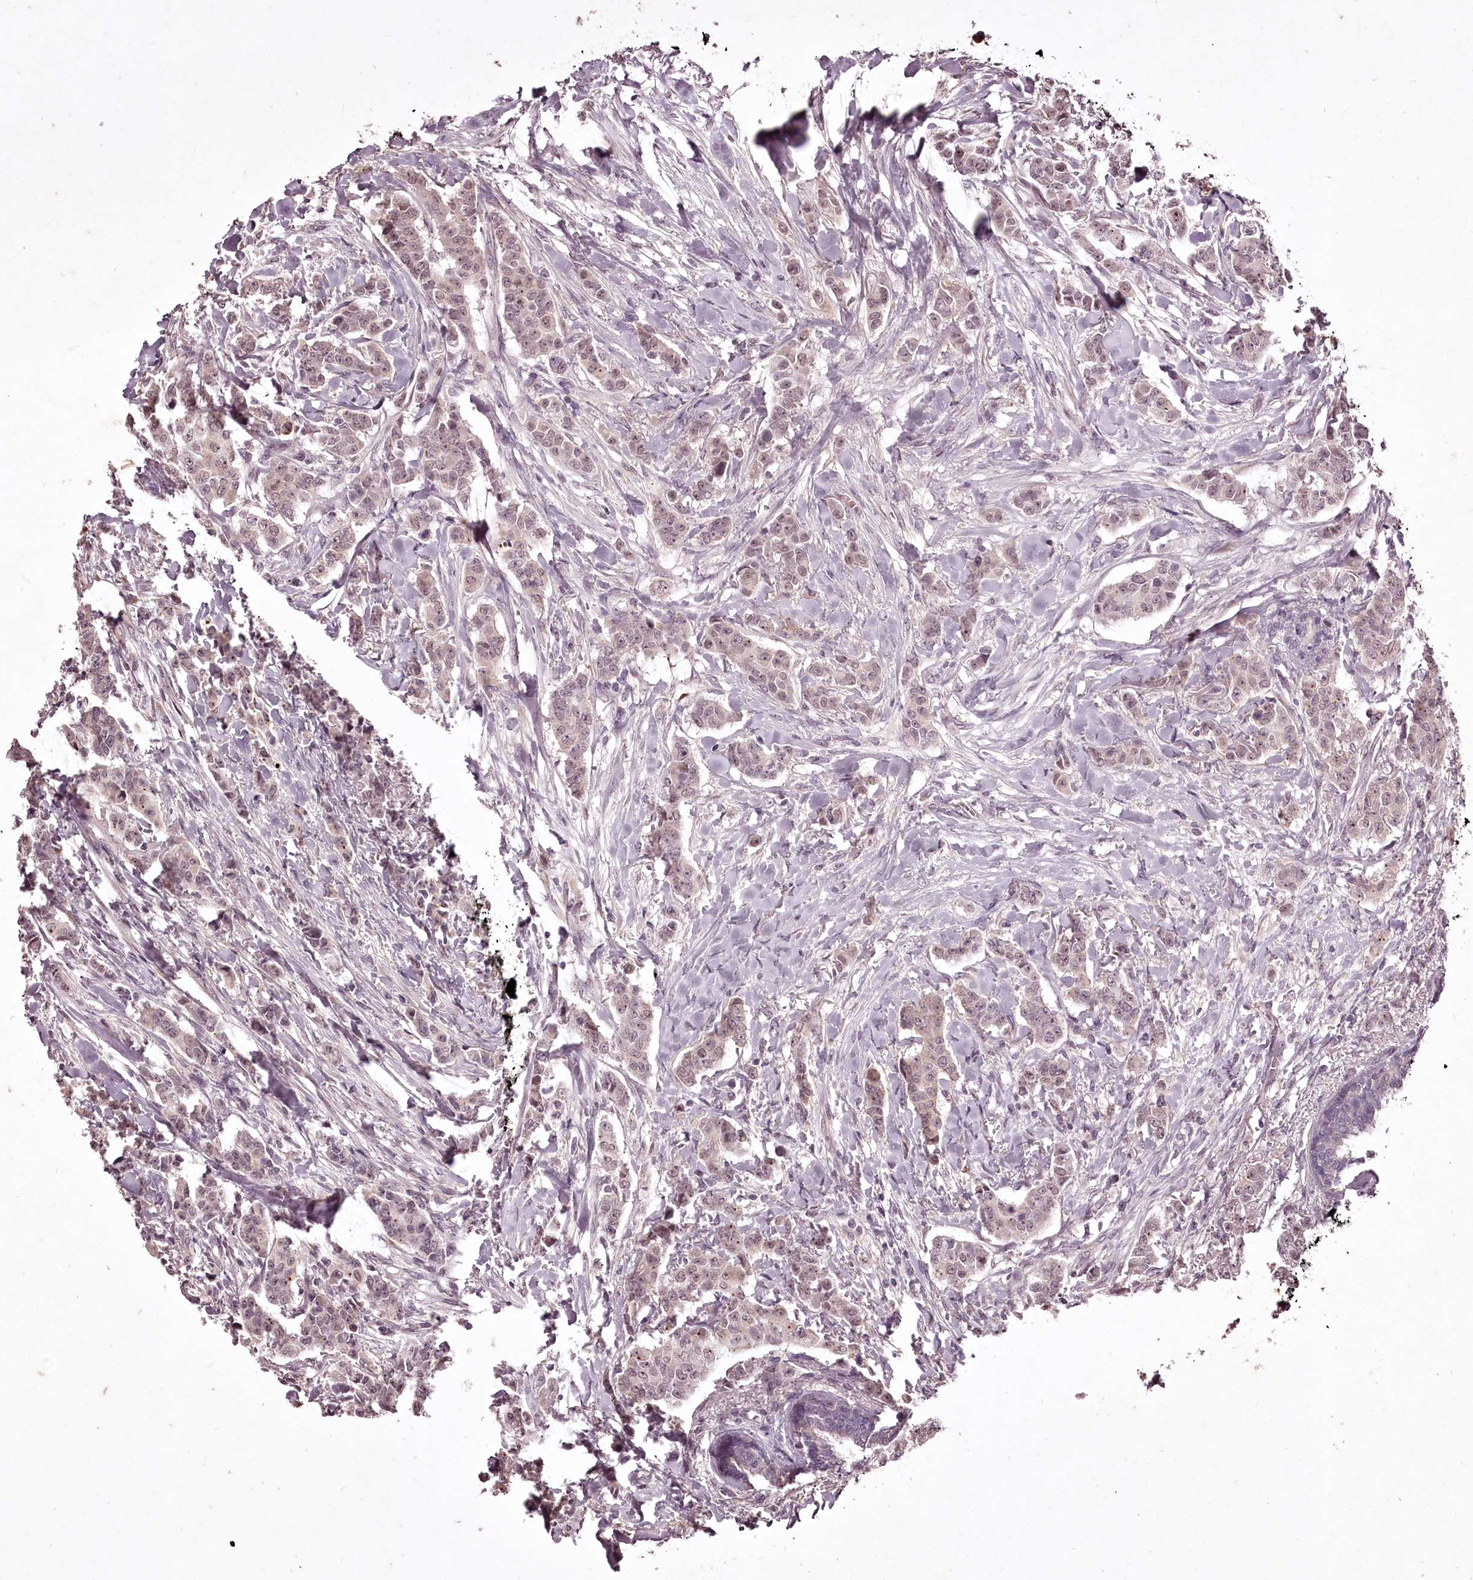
{"staining": {"intensity": "weak", "quantity": ">75%", "location": "nuclear"}, "tissue": "breast cancer", "cell_type": "Tumor cells", "image_type": "cancer", "snomed": [{"axis": "morphology", "description": "Duct carcinoma"}, {"axis": "topography", "description": "Breast"}], "caption": "Immunohistochemistry (DAB) staining of human breast cancer exhibits weak nuclear protein expression in about >75% of tumor cells.", "gene": "ADRA1D", "patient": {"sex": "female", "age": 40}}